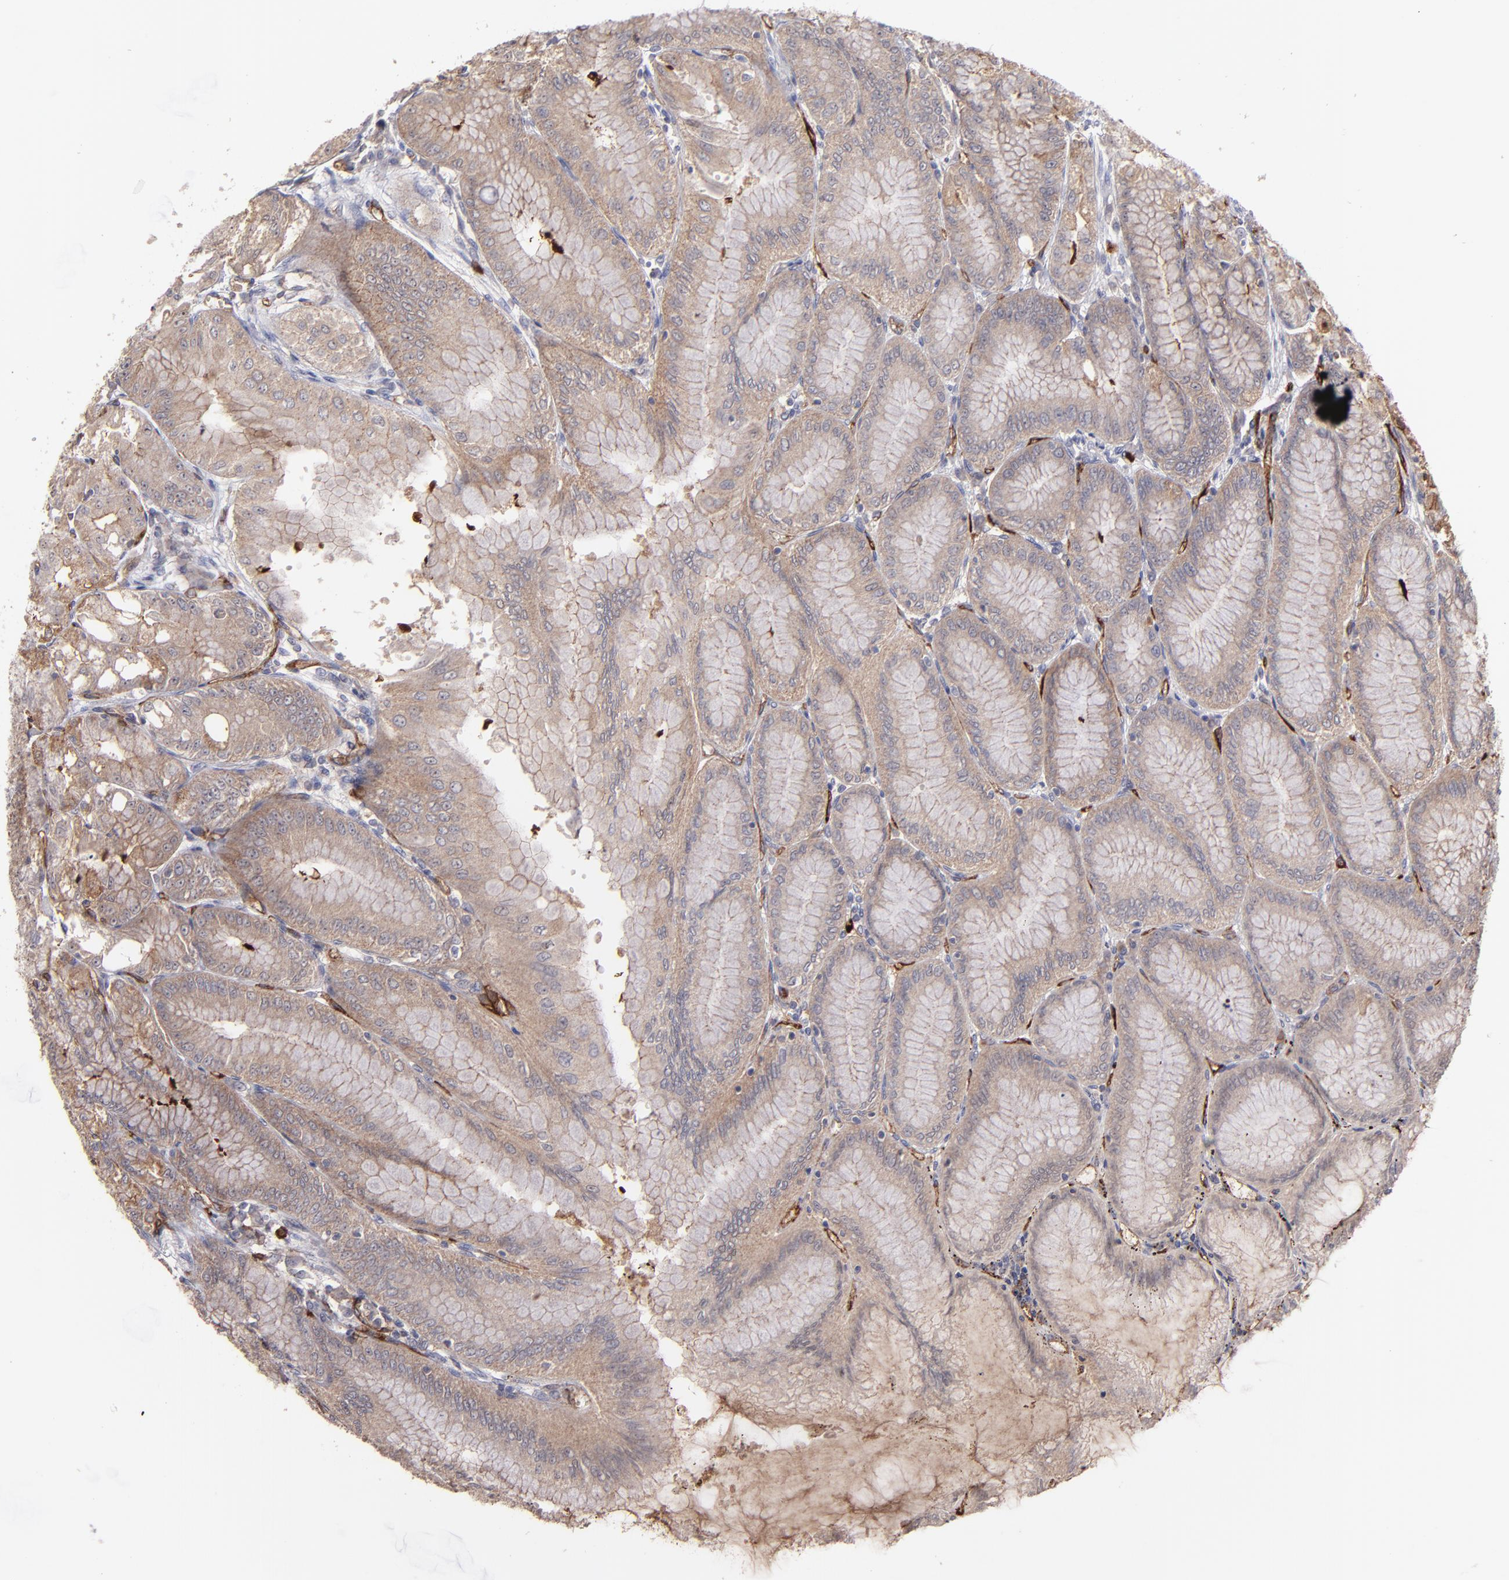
{"staining": {"intensity": "moderate", "quantity": "25%-75%", "location": "cytoplasmic/membranous"}, "tissue": "stomach", "cell_type": "Glandular cells", "image_type": "normal", "snomed": [{"axis": "morphology", "description": "Normal tissue, NOS"}, {"axis": "topography", "description": "Stomach, lower"}], "caption": "Stomach stained for a protein displays moderate cytoplasmic/membranous positivity in glandular cells. (IHC, brightfield microscopy, high magnification).", "gene": "ICAM1", "patient": {"sex": "male", "age": 71}}